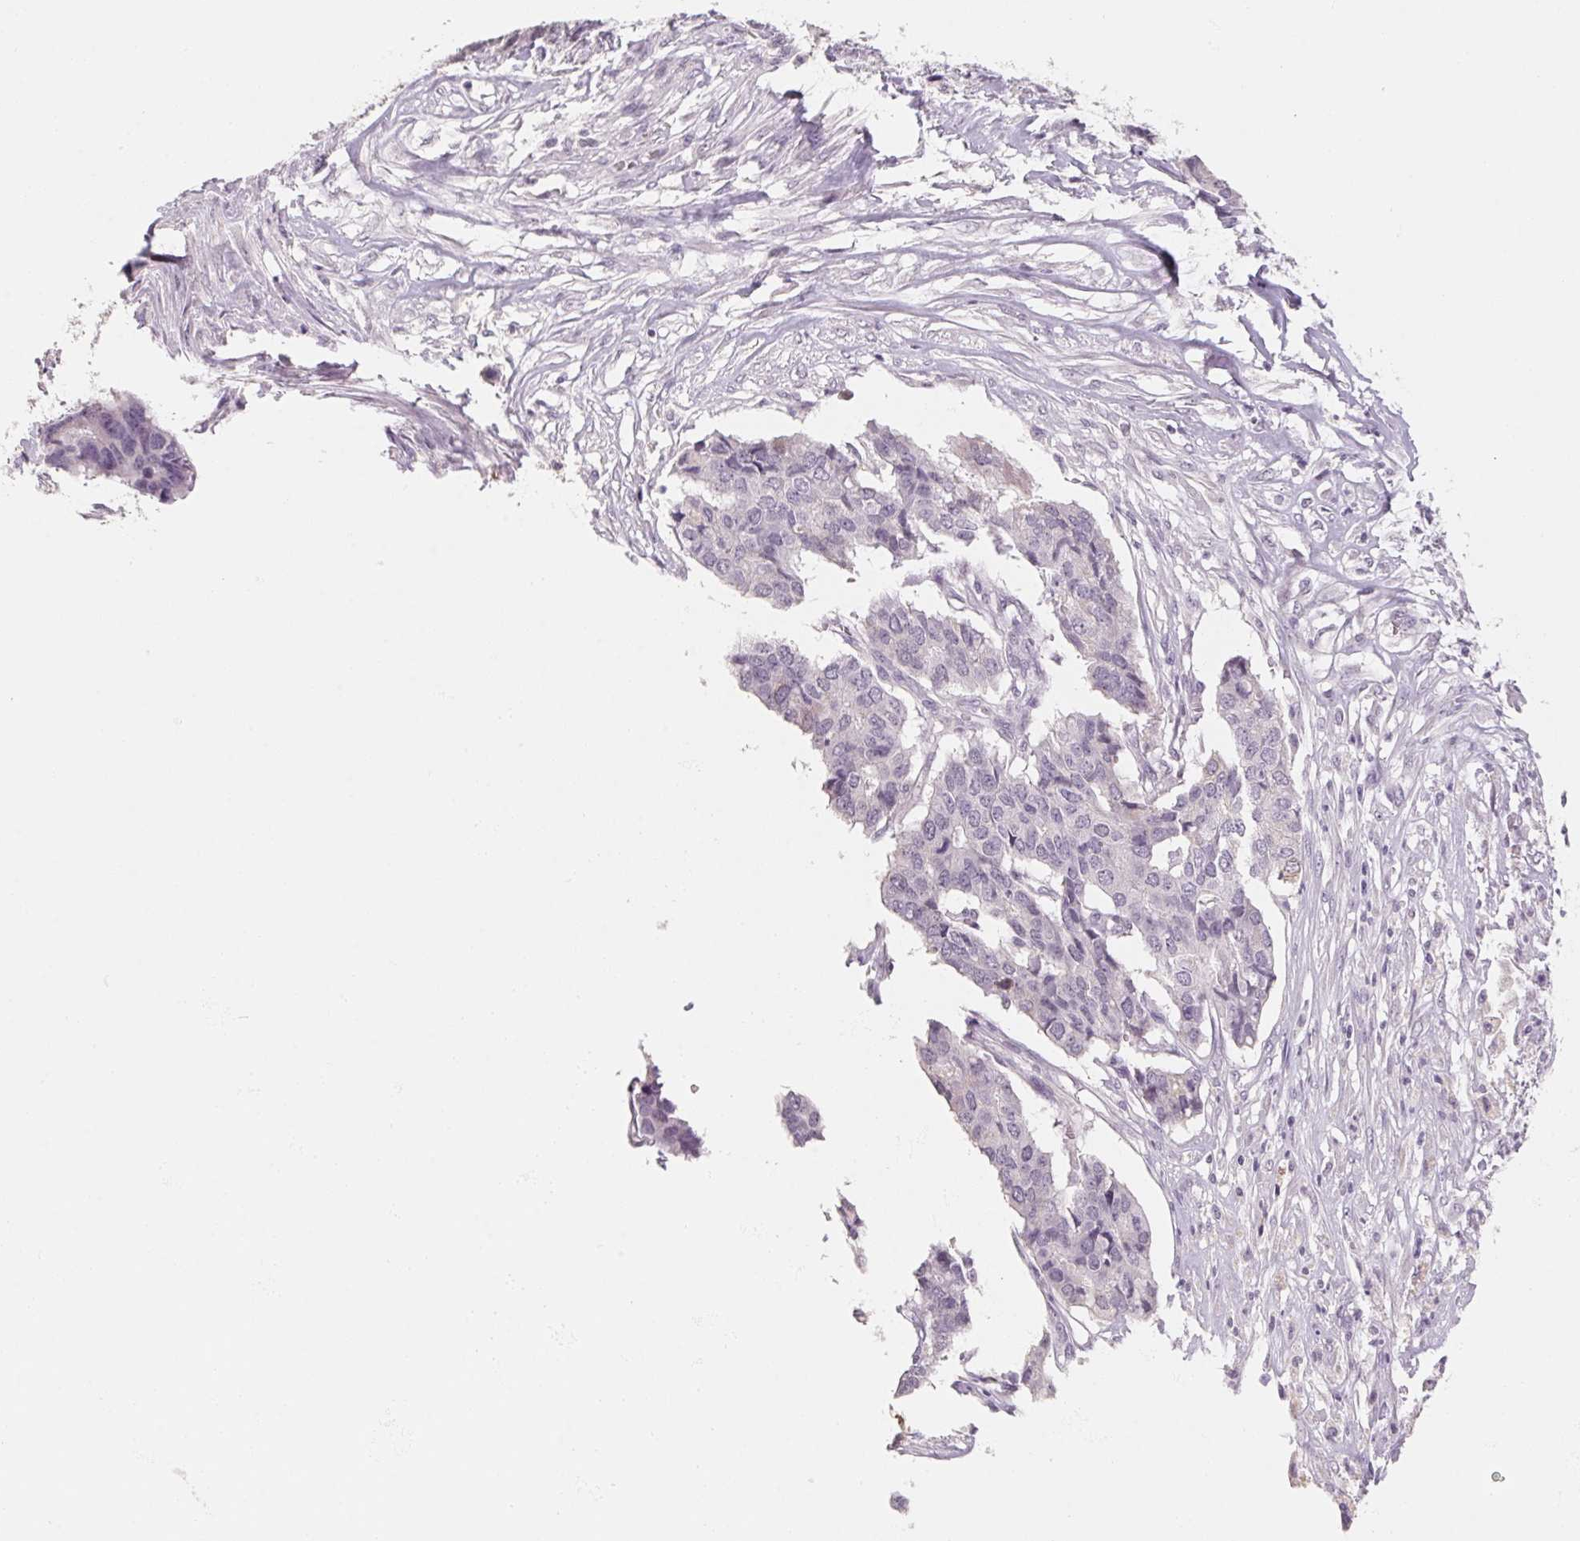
{"staining": {"intensity": "negative", "quantity": "none", "location": "none"}, "tissue": "pancreatic cancer", "cell_type": "Tumor cells", "image_type": "cancer", "snomed": [{"axis": "morphology", "description": "Adenocarcinoma, NOS"}, {"axis": "topography", "description": "Pancreas"}], "caption": "Immunohistochemistry micrograph of human pancreatic cancer stained for a protein (brown), which demonstrates no expression in tumor cells.", "gene": "CAPZA3", "patient": {"sex": "male", "age": 50}}